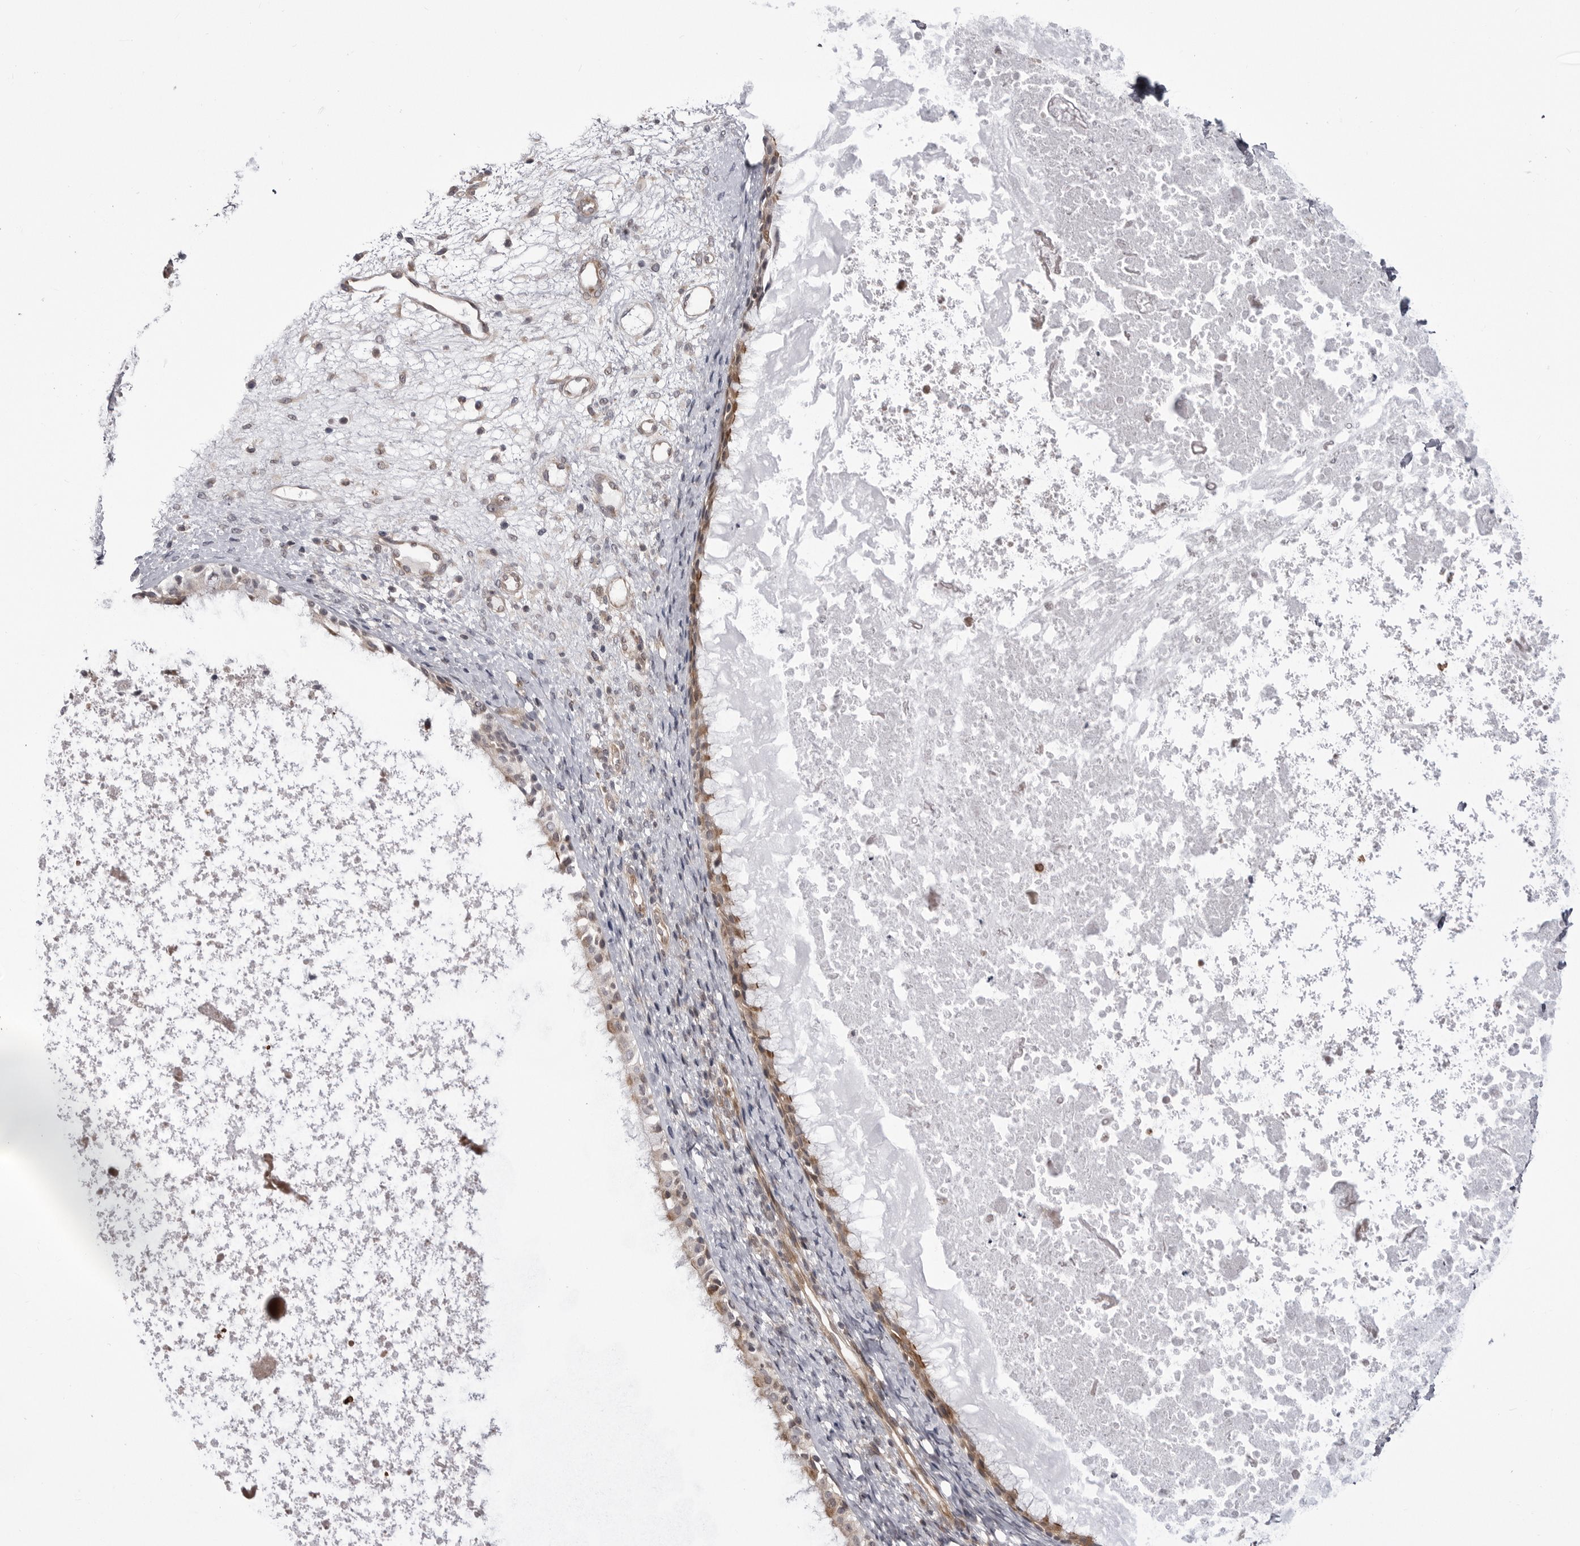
{"staining": {"intensity": "weak", "quantity": ">75%", "location": "cytoplasmic/membranous"}, "tissue": "nasopharynx", "cell_type": "Respiratory epithelial cells", "image_type": "normal", "snomed": [{"axis": "morphology", "description": "Normal tissue, NOS"}, {"axis": "topography", "description": "Nasopharynx"}], "caption": "Protein analysis of benign nasopharynx exhibits weak cytoplasmic/membranous staining in approximately >75% of respiratory epithelial cells. The protein is stained brown, and the nuclei are stained in blue (DAB IHC with brightfield microscopy, high magnification).", "gene": "CCDC18", "patient": {"sex": "male", "age": 22}}